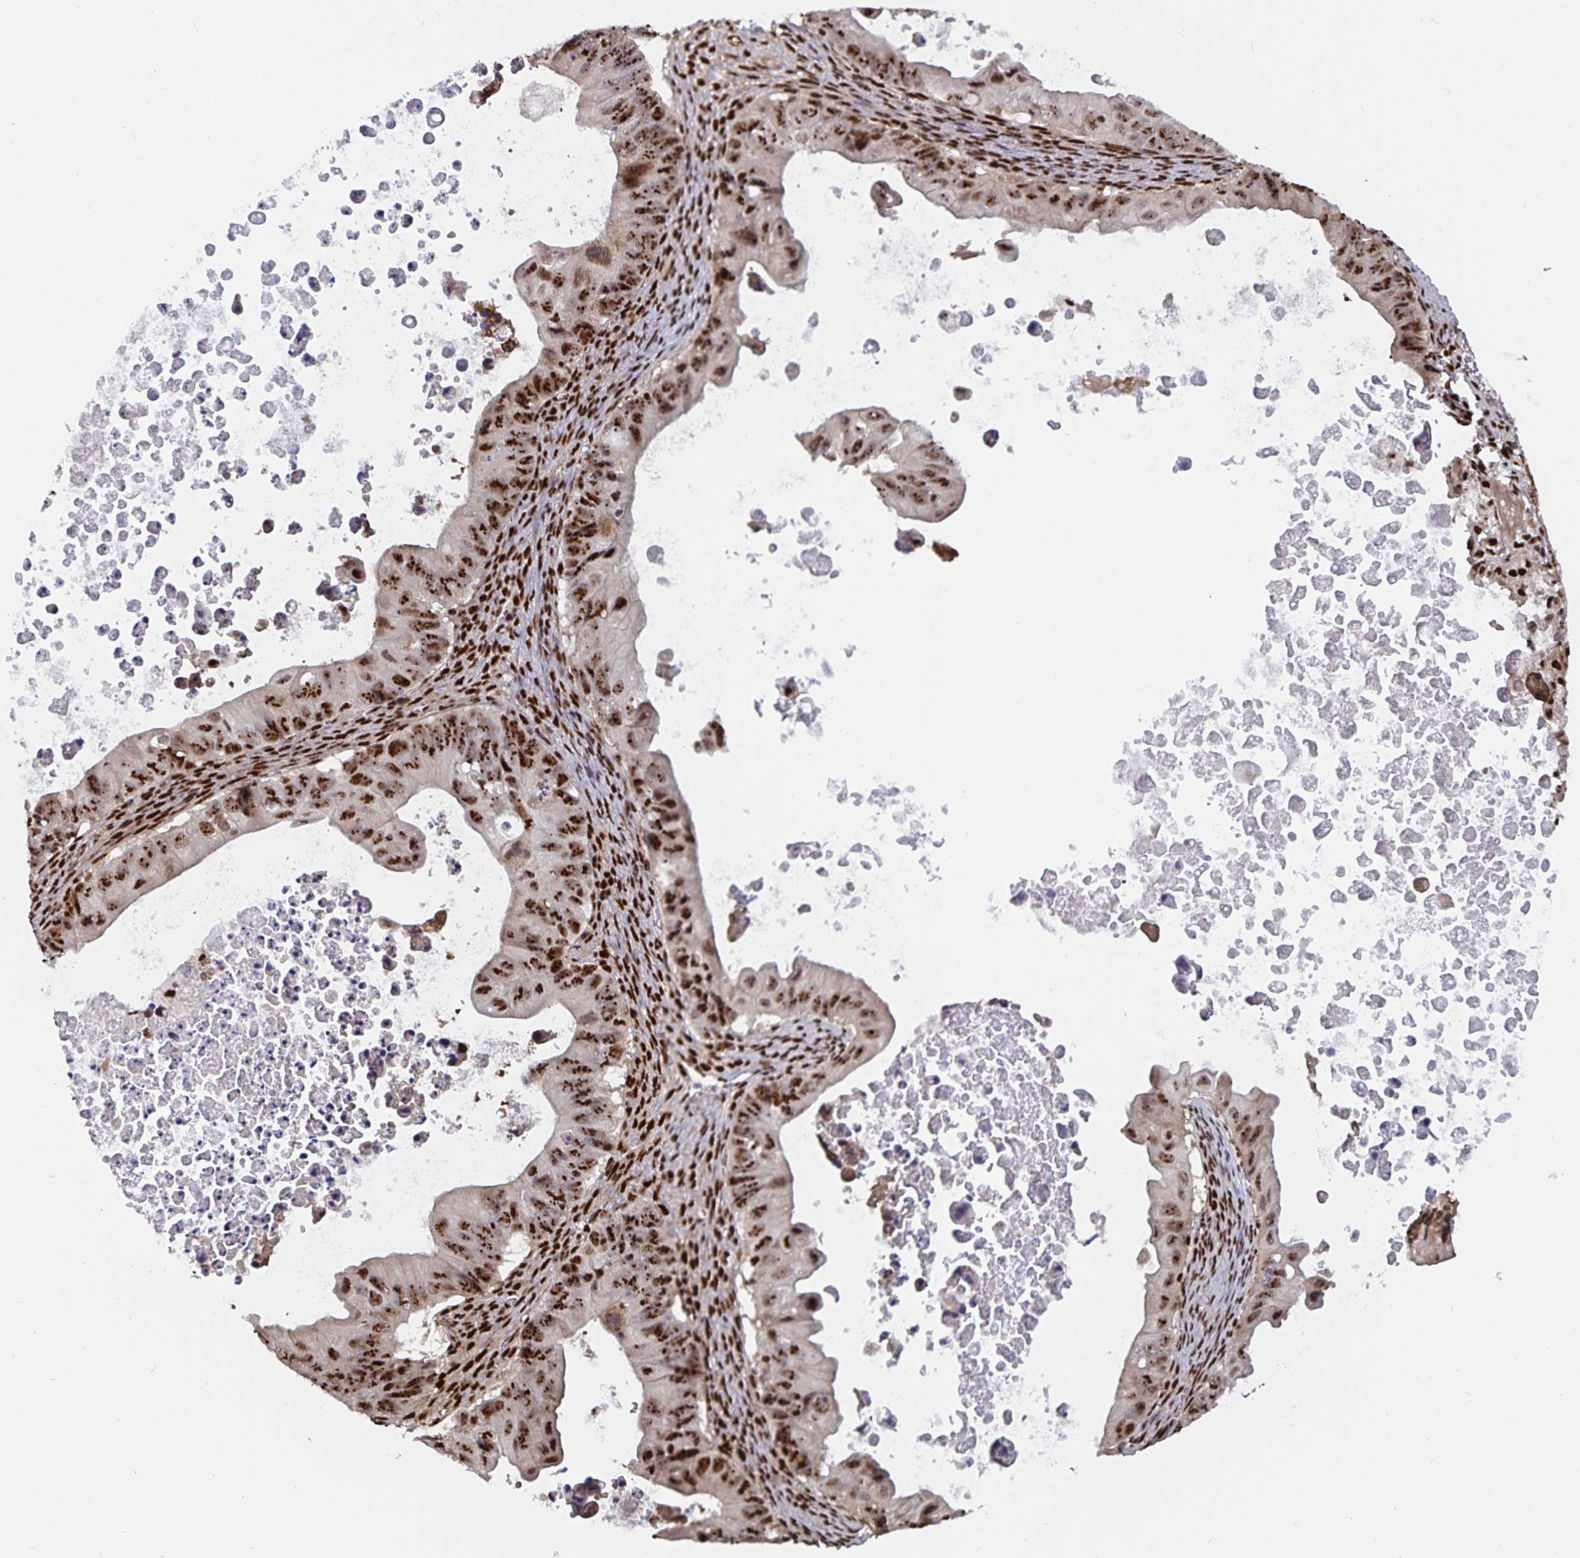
{"staining": {"intensity": "strong", "quantity": ">75%", "location": "nuclear"}, "tissue": "ovarian cancer", "cell_type": "Tumor cells", "image_type": "cancer", "snomed": [{"axis": "morphology", "description": "Cystadenocarcinoma, mucinous, NOS"}, {"axis": "topography", "description": "Ovary"}], "caption": "The photomicrograph displays a brown stain indicating the presence of a protein in the nuclear of tumor cells in ovarian mucinous cystadenocarcinoma.", "gene": "LAS1L", "patient": {"sex": "female", "age": 64}}